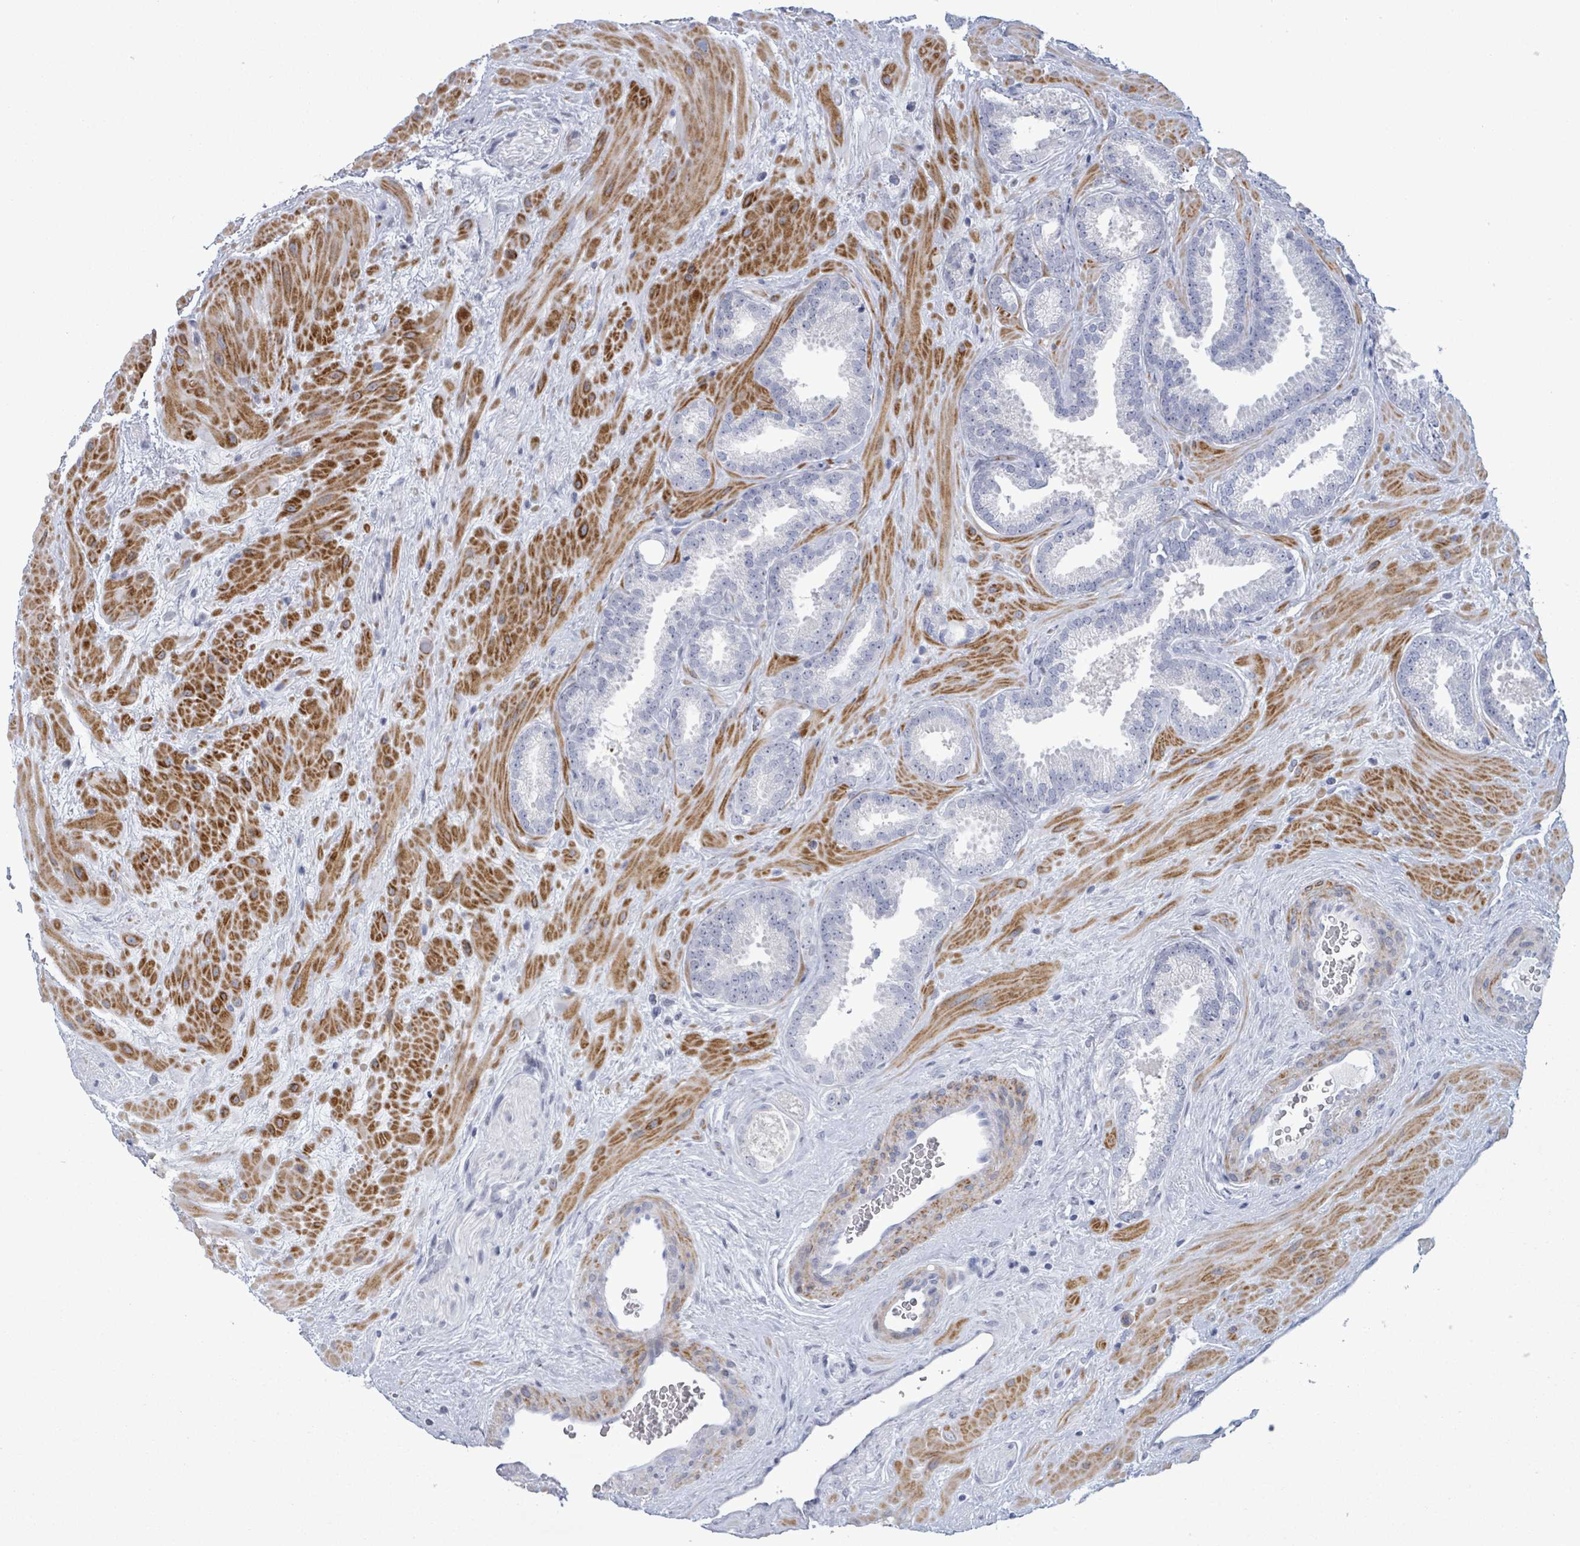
{"staining": {"intensity": "negative", "quantity": "none", "location": "none"}, "tissue": "prostate cancer", "cell_type": "Tumor cells", "image_type": "cancer", "snomed": [{"axis": "morphology", "description": "Adenocarcinoma, Low grade"}, {"axis": "topography", "description": "Prostate"}], "caption": "Human prostate cancer stained for a protein using immunohistochemistry displays no staining in tumor cells.", "gene": "ZNF771", "patient": {"sex": "male", "age": 62}}